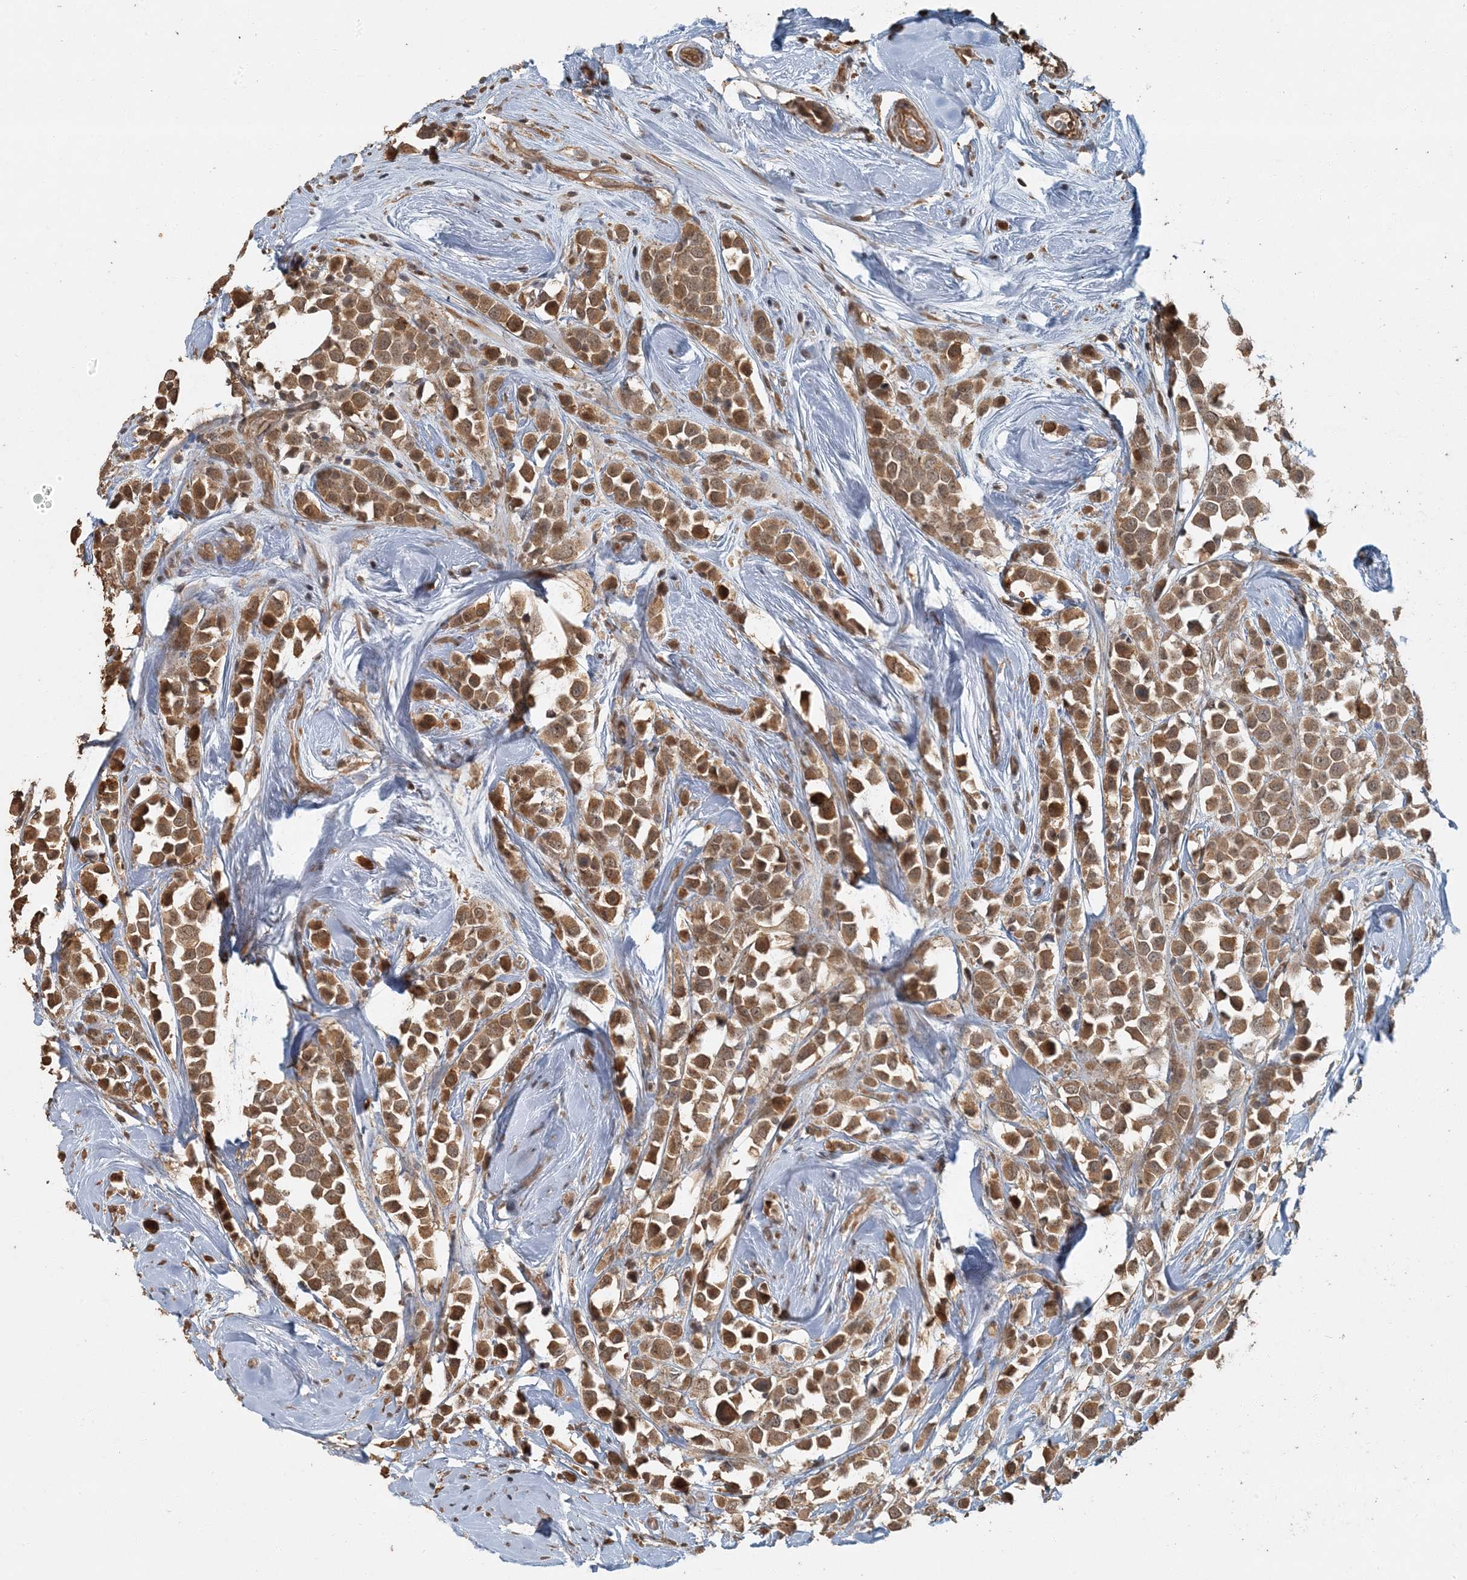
{"staining": {"intensity": "moderate", "quantity": ">75%", "location": "cytoplasmic/membranous,nuclear"}, "tissue": "breast cancer", "cell_type": "Tumor cells", "image_type": "cancer", "snomed": [{"axis": "morphology", "description": "Duct carcinoma"}, {"axis": "topography", "description": "Breast"}], "caption": "A high-resolution histopathology image shows IHC staining of breast intraductal carcinoma, which demonstrates moderate cytoplasmic/membranous and nuclear expression in approximately >75% of tumor cells. Nuclei are stained in blue.", "gene": "AK9", "patient": {"sex": "female", "age": 61}}